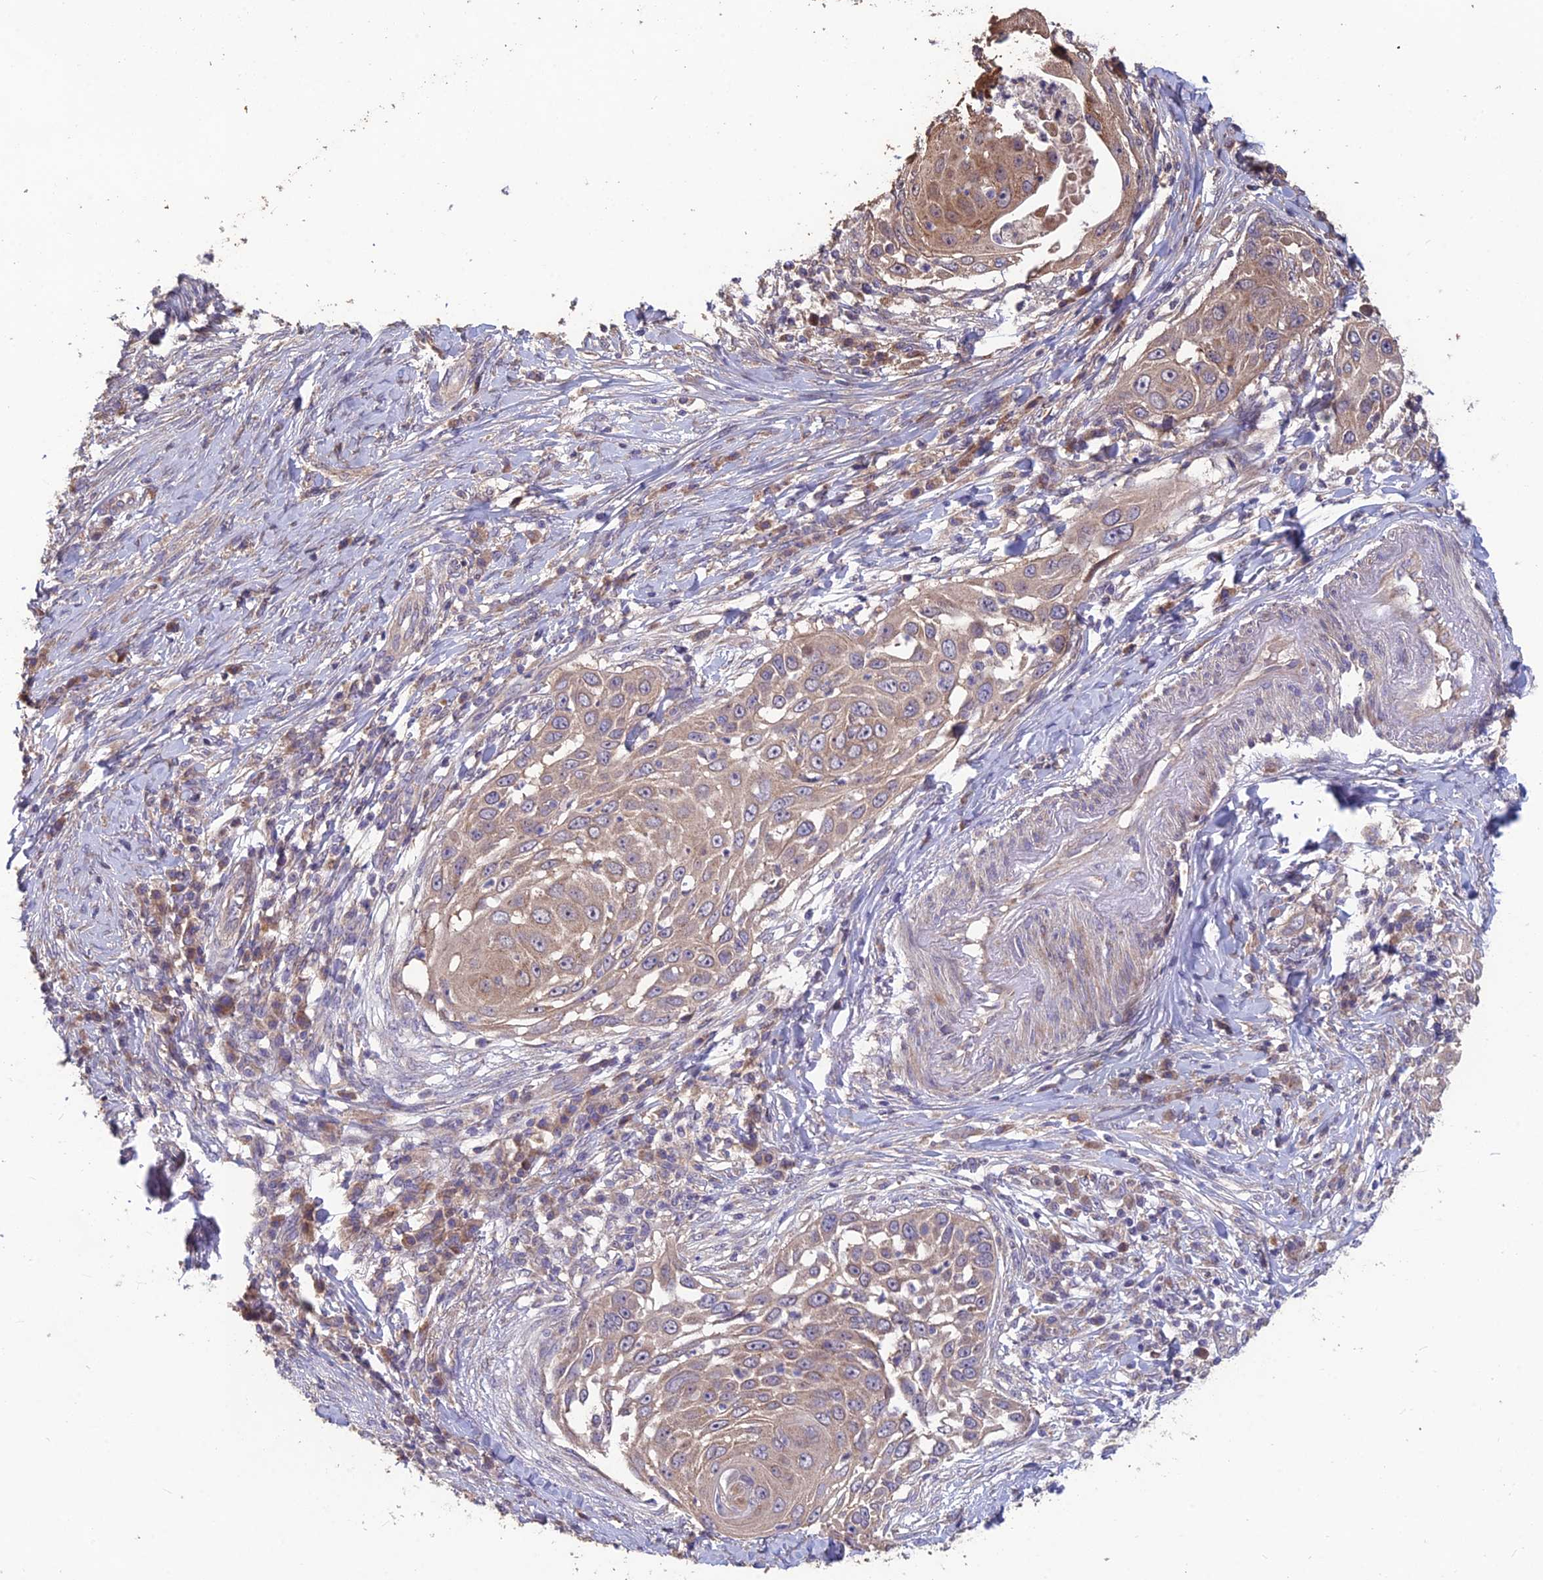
{"staining": {"intensity": "weak", "quantity": ">75%", "location": "cytoplasmic/membranous"}, "tissue": "skin cancer", "cell_type": "Tumor cells", "image_type": "cancer", "snomed": [{"axis": "morphology", "description": "Squamous cell carcinoma, NOS"}, {"axis": "topography", "description": "Skin"}], "caption": "This is a photomicrograph of immunohistochemistry staining of squamous cell carcinoma (skin), which shows weak expression in the cytoplasmic/membranous of tumor cells.", "gene": "SHISA5", "patient": {"sex": "female", "age": 44}}